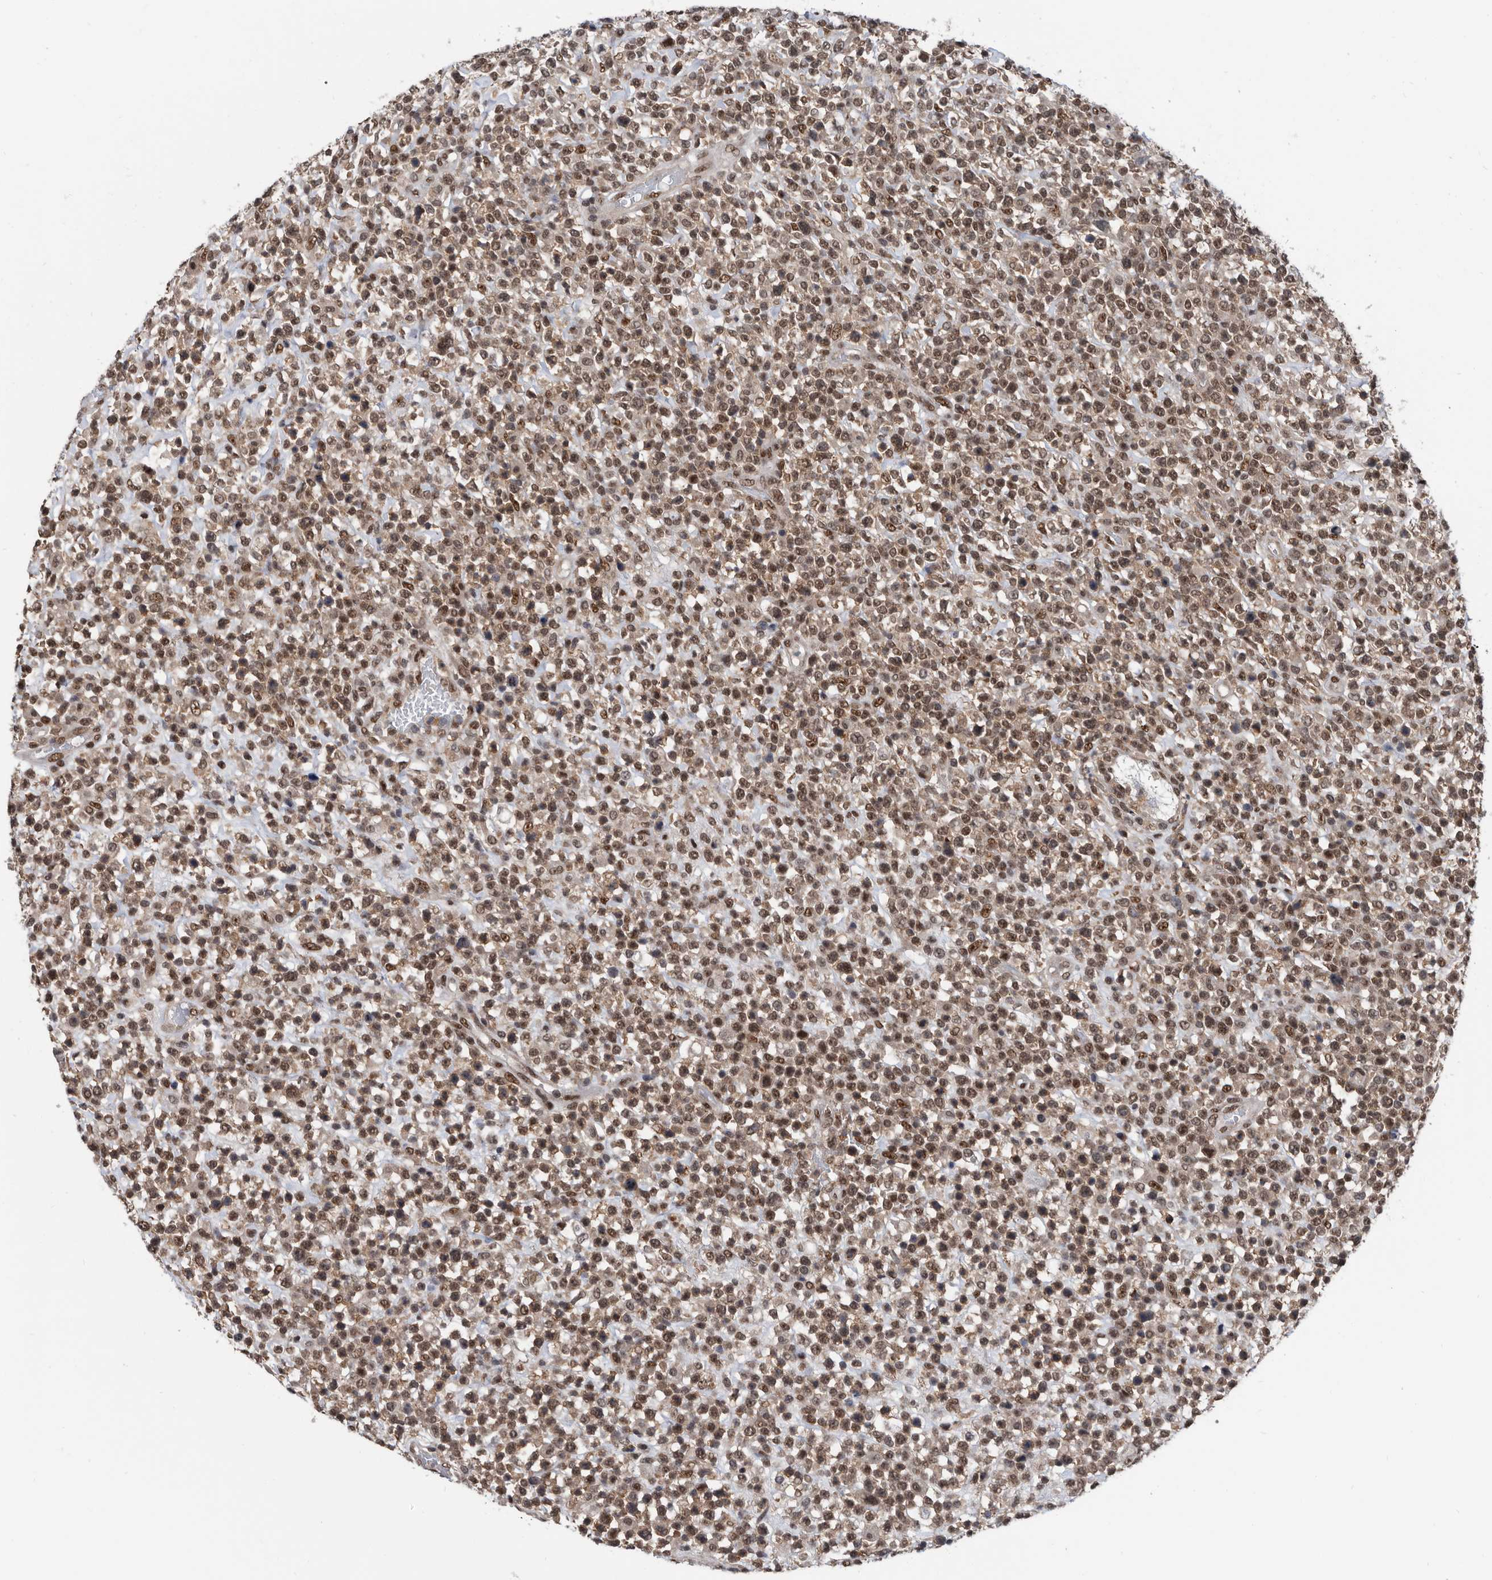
{"staining": {"intensity": "moderate", "quantity": ">75%", "location": "cytoplasmic/membranous,nuclear"}, "tissue": "lymphoma", "cell_type": "Tumor cells", "image_type": "cancer", "snomed": [{"axis": "morphology", "description": "Malignant lymphoma, non-Hodgkin's type, High grade"}, {"axis": "topography", "description": "Colon"}], "caption": "Immunohistochemical staining of human lymphoma reveals medium levels of moderate cytoplasmic/membranous and nuclear expression in approximately >75% of tumor cells.", "gene": "ZNF260", "patient": {"sex": "female", "age": 53}}